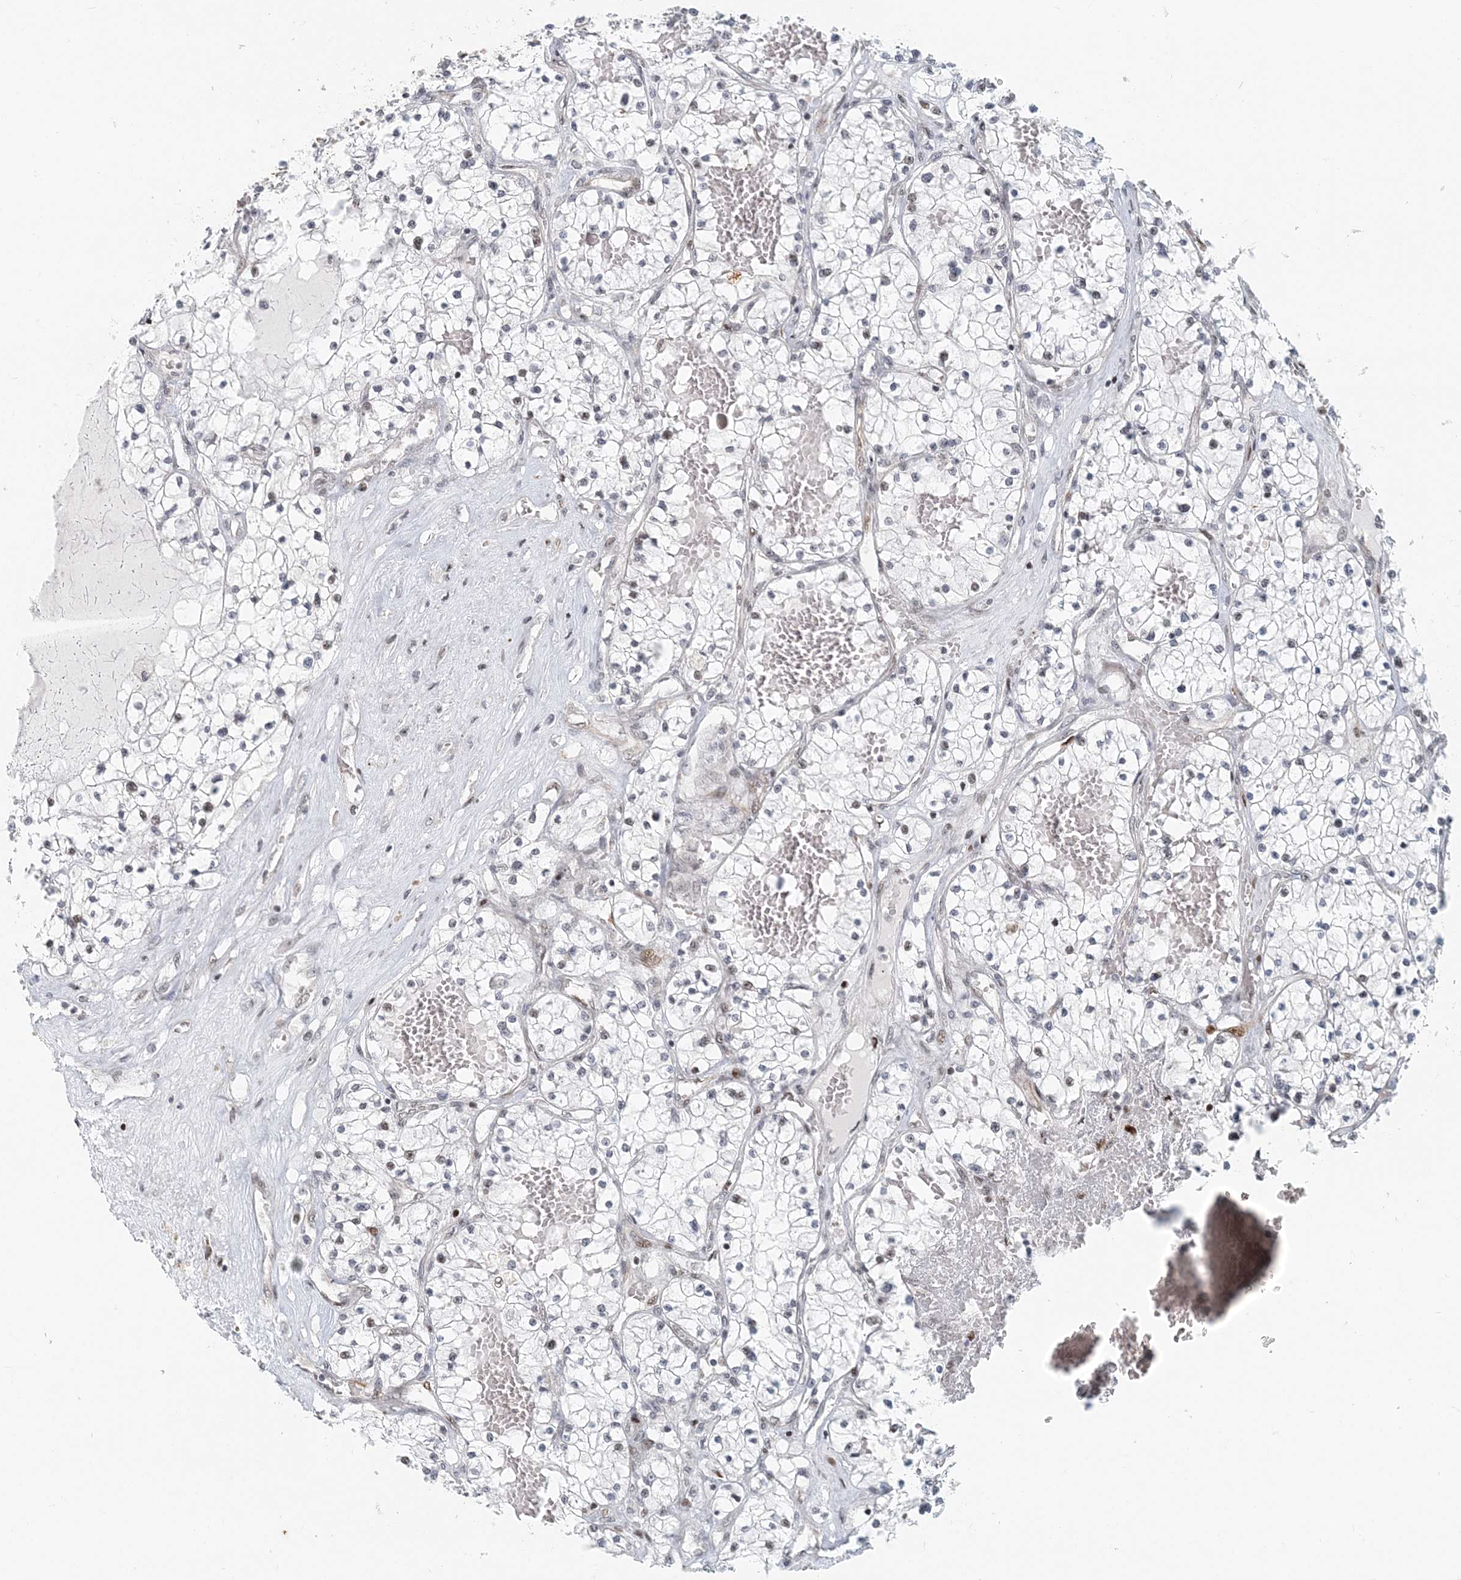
{"staining": {"intensity": "negative", "quantity": "none", "location": "none"}, "tissue": "renal cancer", "cell_type": "Tumor cells", "image_type": "cancer", "snomed": [{"axis": "morphology", "description": "Normal tissue, NOS"}, {"axis": "morphology", "description": "Adenocarcinoma, NOS"}, {"axis": "topography", "description": "Kidney"}], "caption": "Immunohistochemical staining of renal cancer (adenocarcinoma) displays no significant staining in tumor cells.", "gene": "BAZ1B", "patient": {"sex": "male", "age": 68}}